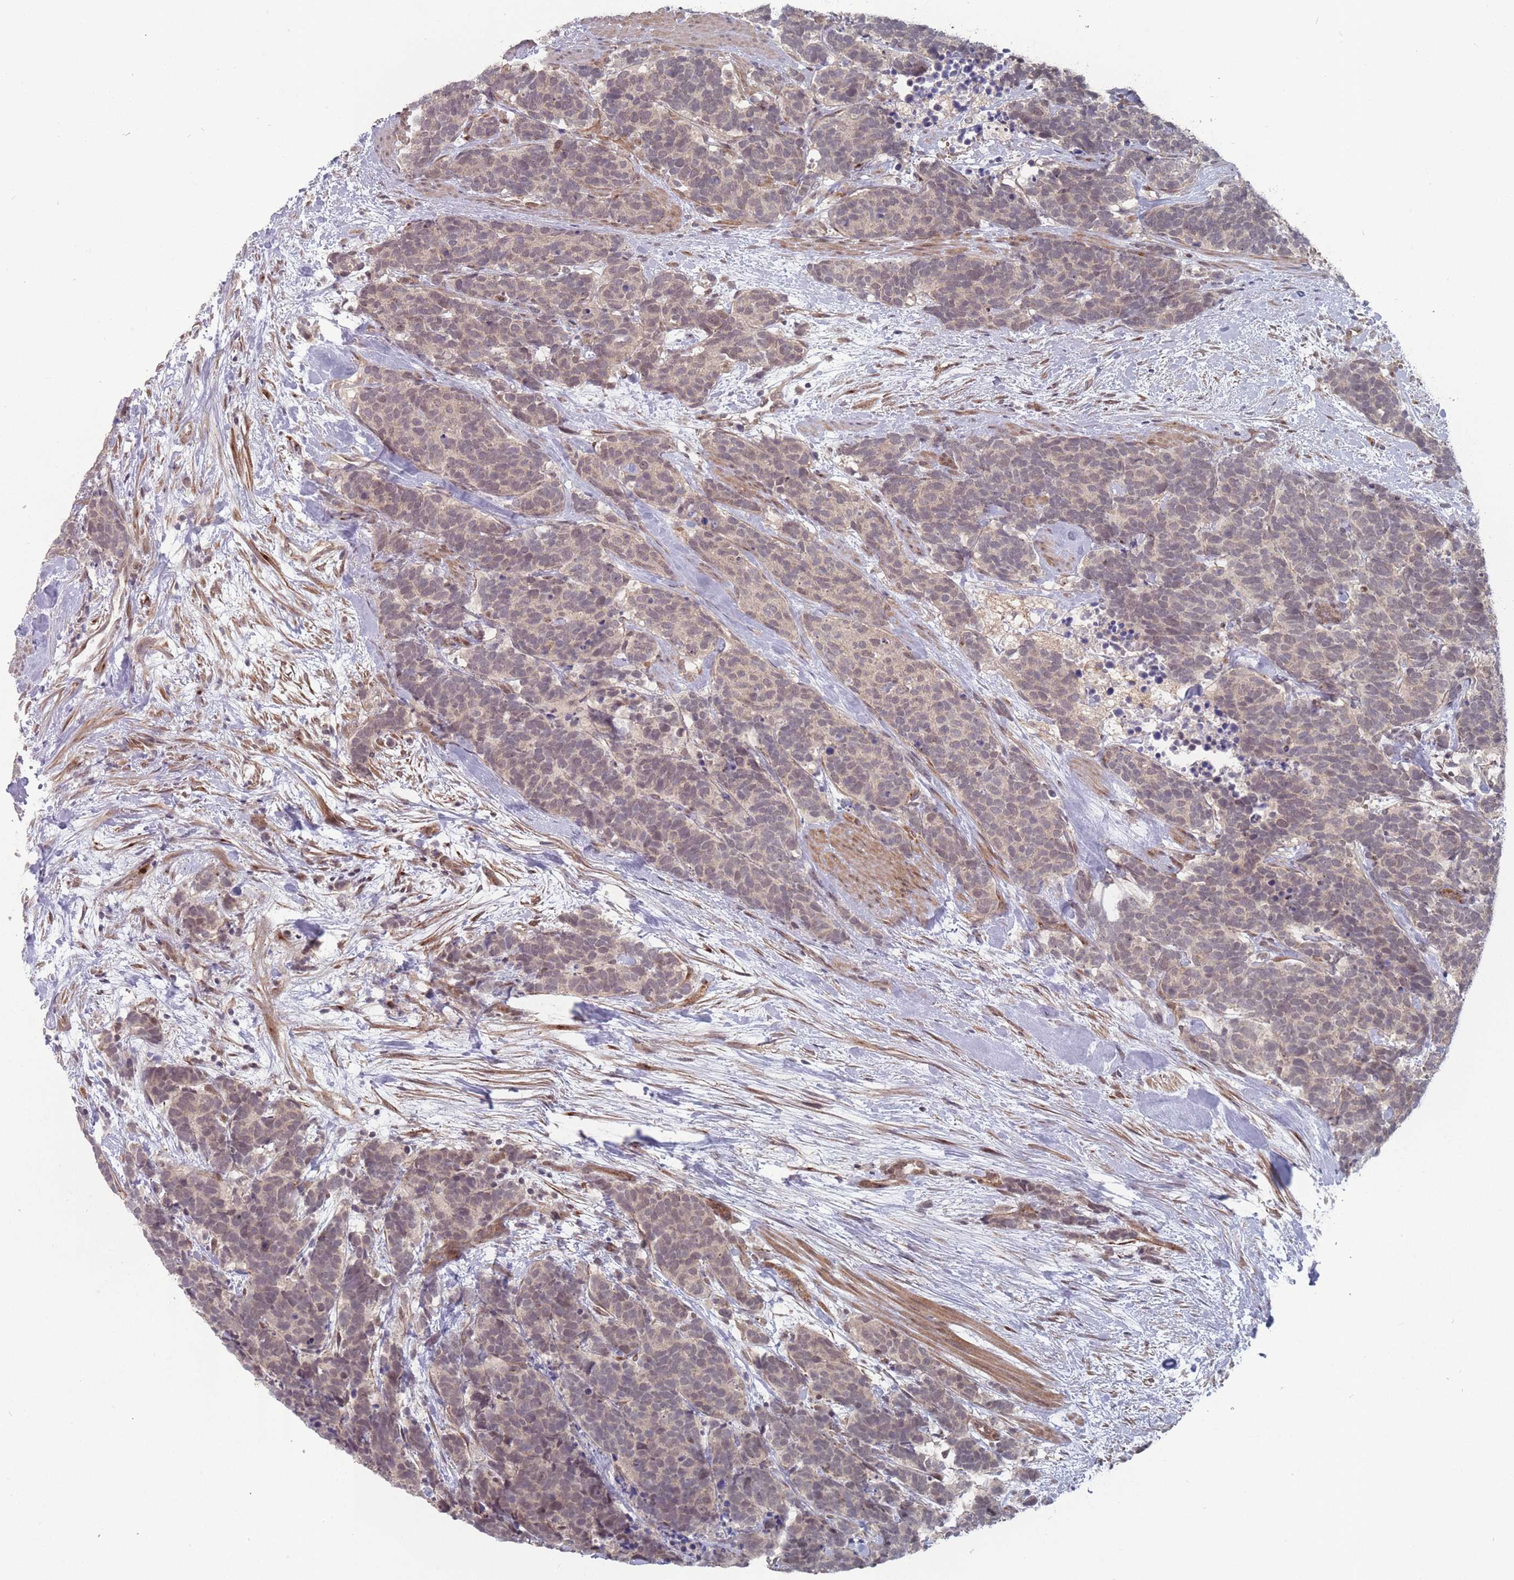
{"staining": {"intensity": "weak", "quantity": ">75%", "location": "nuclear"}, "tissue": "carcinoid", "cell_type": "Tumor cells", "image_type": "cancer", "snomed": [{"axis": "morphology", "description": "Carcinoma, NOS"}, {"axis": "morphology", "description": "Carcinoid, malignant, NOS"}, {"axis": "topography", "description": "Prostate"}], "caption": "High-power microscopy captured an IHC image of carcinoid, revealing weak nuclear positivity in about >75% of tumor cells. (DAB = brown stain, brightfield microscopy at high magnification).", "gene": "CNTRL", "patient": {"sex": "male", "age": 57}}